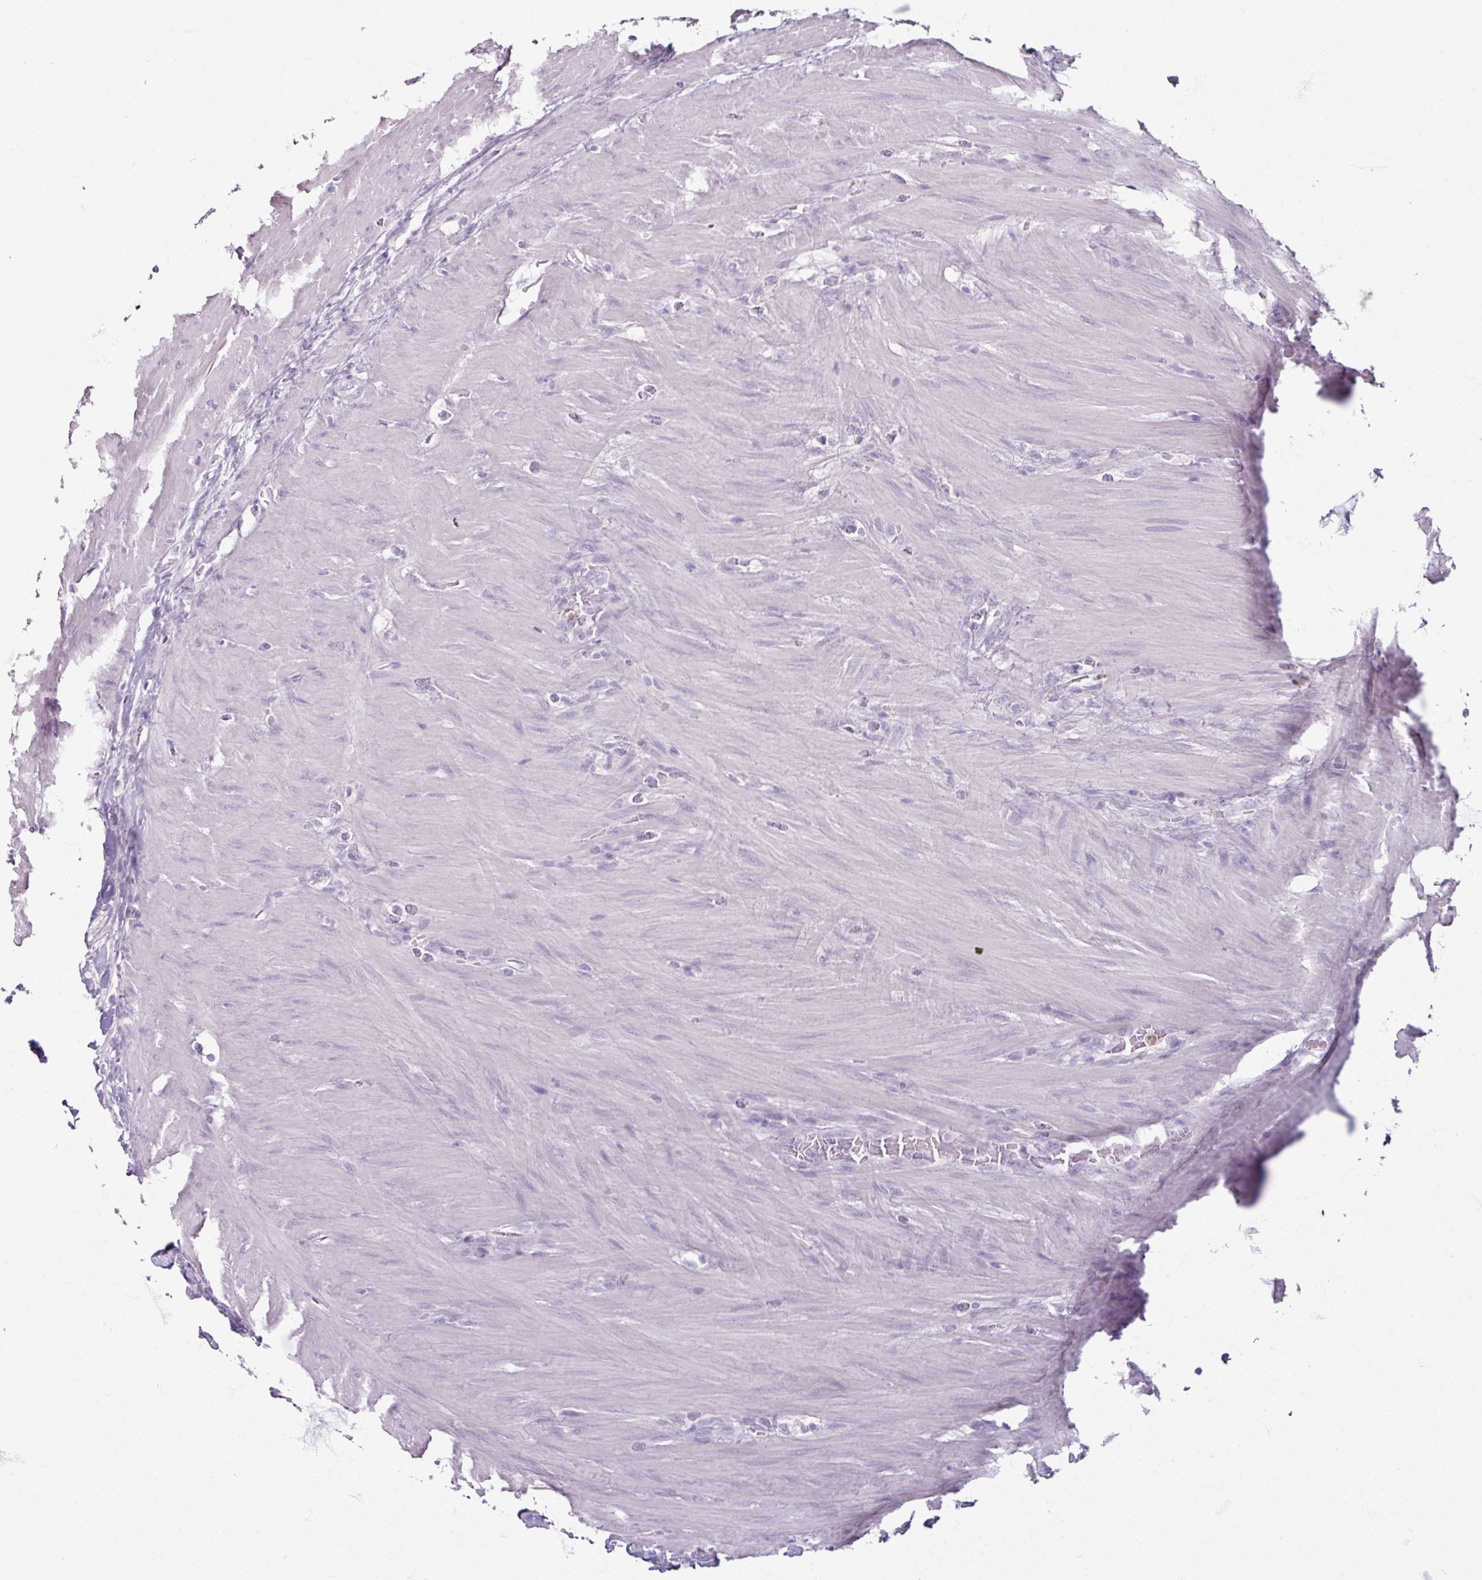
{"staining": {"intensity": "negative", "quantity": "none", "location": "none"}, "tissue": "colorectal cancer", "cell_type": "Tumor cells", "image_type": "cancer", "snomed": [{"axis": "morphology", "description": "Adenocarcinoma, NOS"}, {"axis": "topography", "description": "Rectum"}], "caption": "Tumor cells show no significant staining in adenocarcinoma (colorectal).", "gene": "ARG1", "patient": {"sex": "male", "age": 78}}